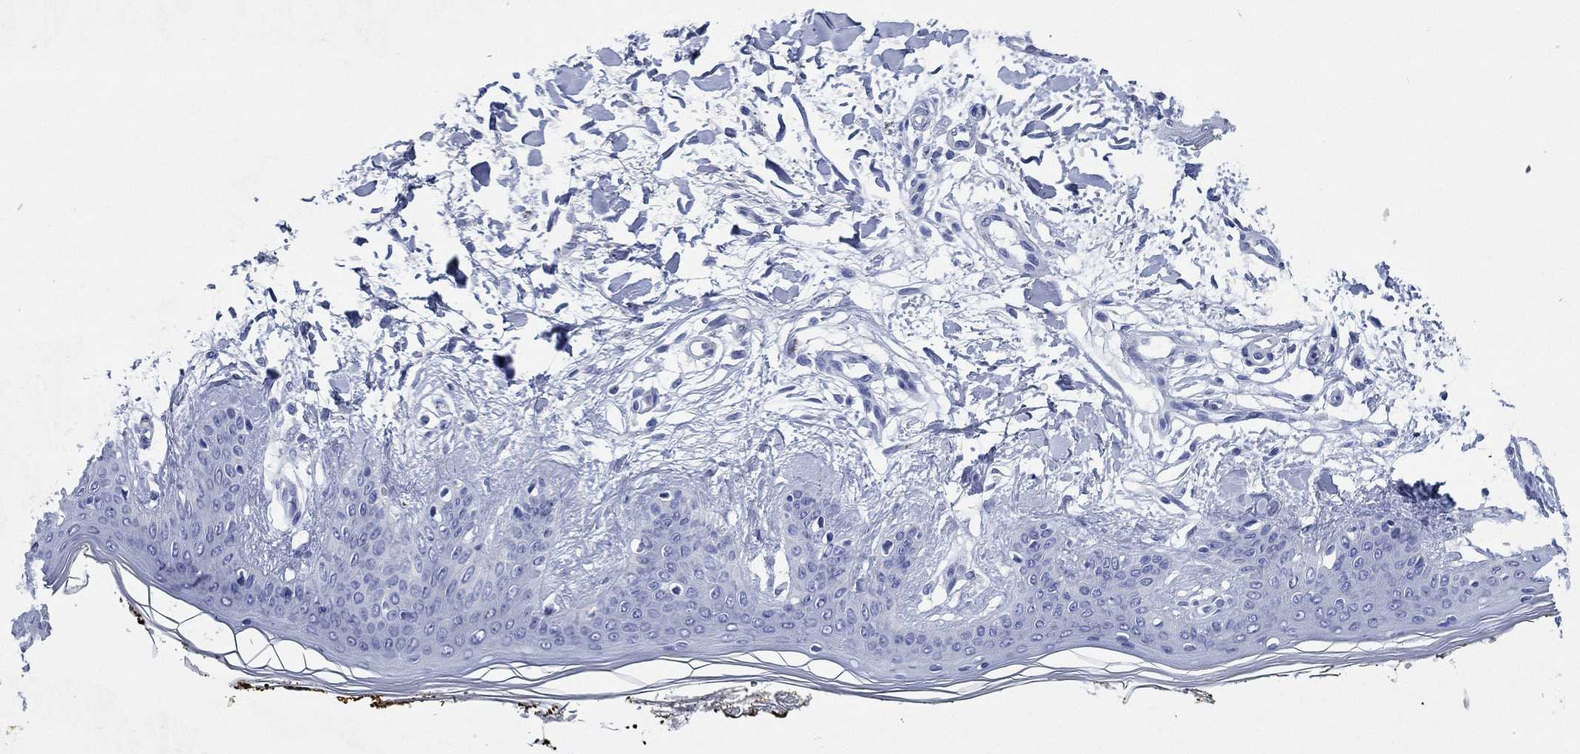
{"staining": {"intensity": "negative", "quantity": "none", "location": "none"}, "tissue": "skin", "cell_type": "Fibroblasts", "image_type": "normal", "snomed": [{"axis": "morphology", "description": "Normal tissue, NOS"}, {"axis": "topography", "description": "Skin"}], "caption": "High magnification brightfield microscopy of unremarkable skin stained with DAB (3,3'-diaminobenzidine) (brown) and counterstained with hematoxylin (blue): fibroblasts show no significant positivity. (Stains: DAB IHC with hematoxylin counter stain, Microscopy: brightfield microscopy at high magnification).", "gene": "HCRT", "patient": {"sex": "female", "age": 34}}